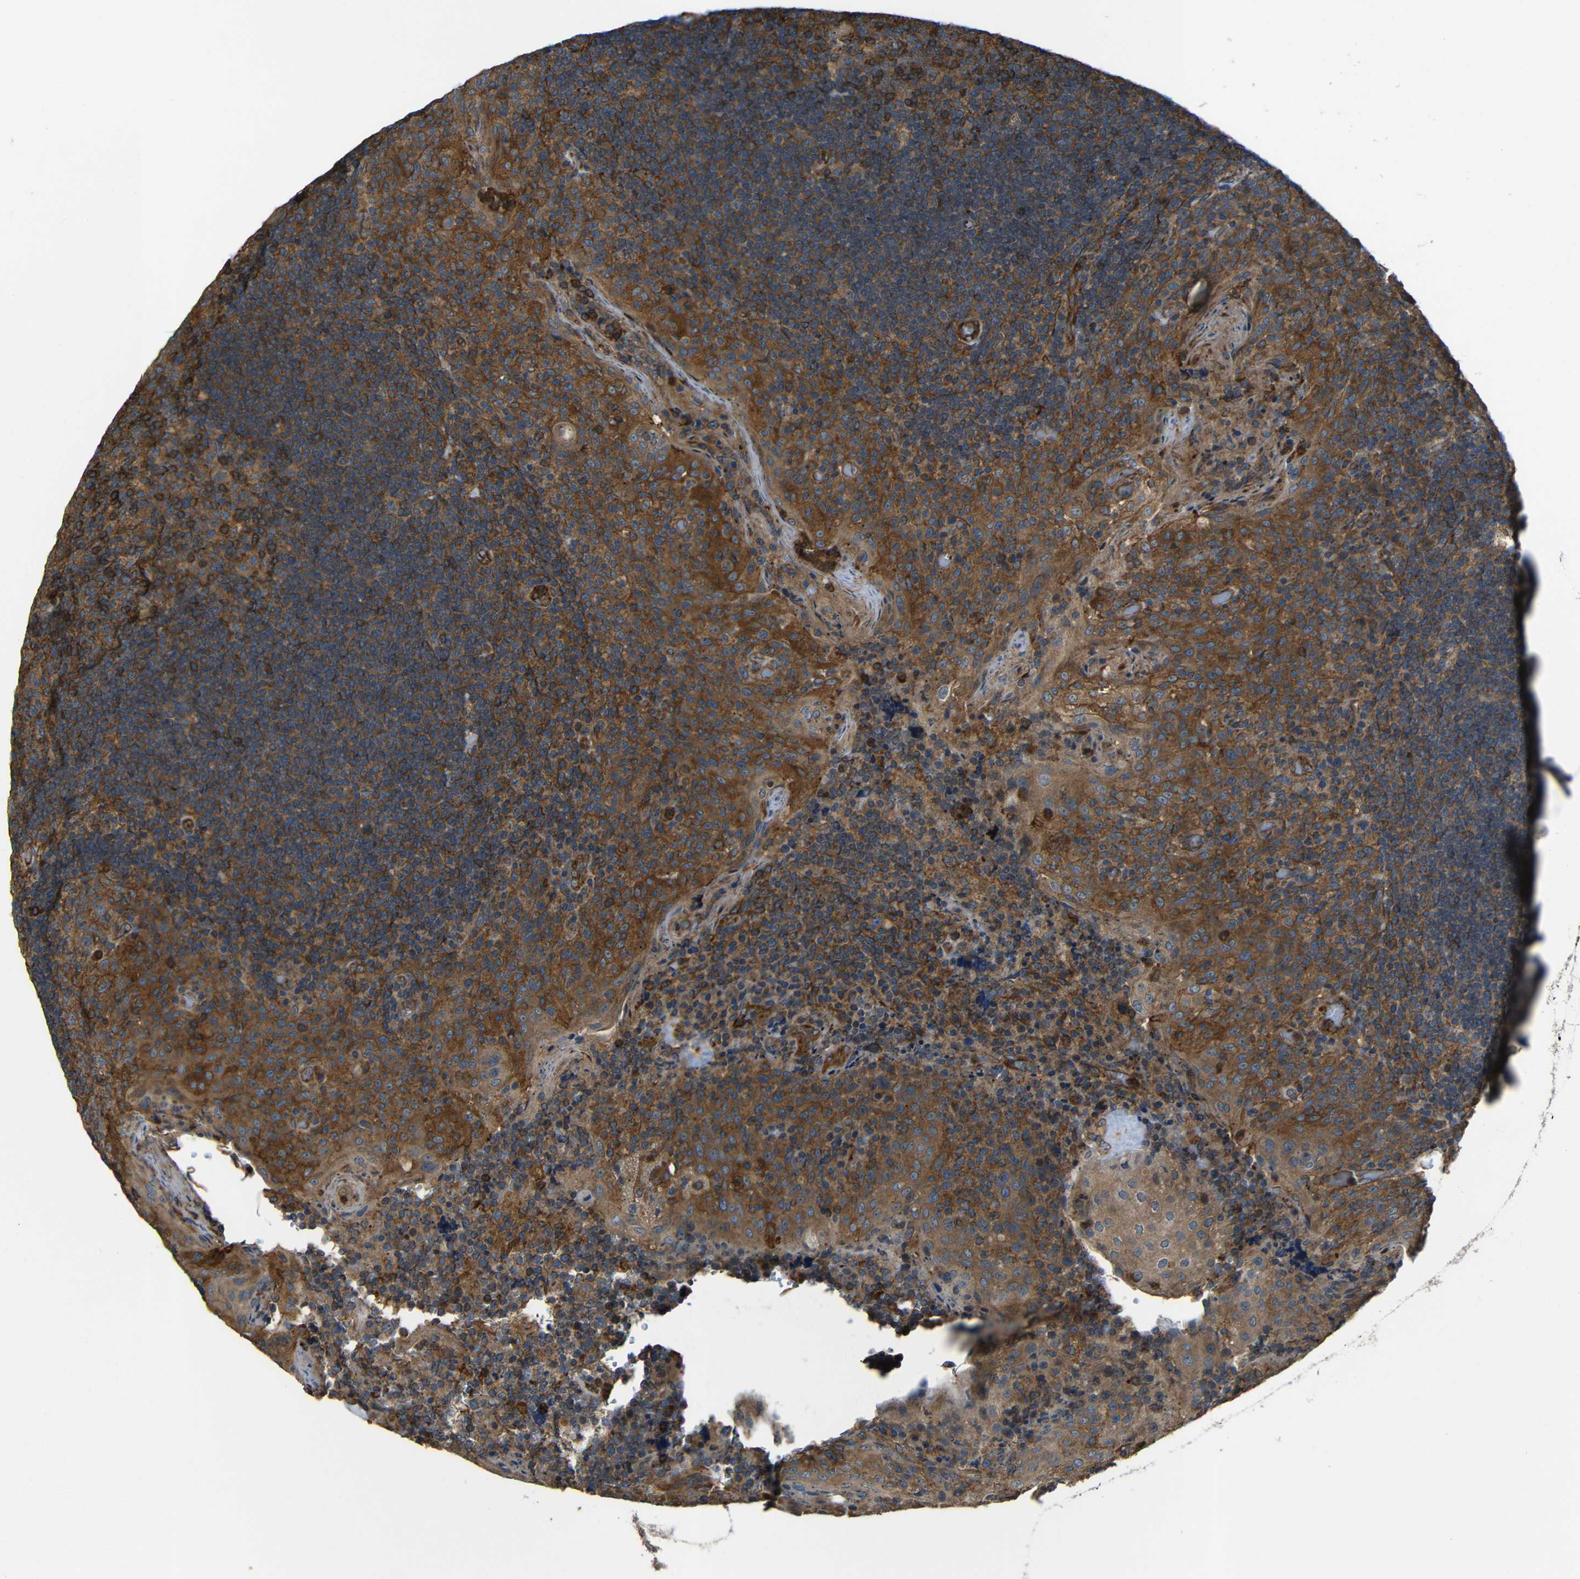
{"staining": {"intensity": "strong", "quantity": "25%-75%", "location": "cytoplasmic/membranous"}, "tissue": "tonsil", "cell_type": "Germinal center cells", "image_type": "normal", "snomed": [{"axis": "morphology", "description": "Normal tissue, NOS"}, {"axis": "topography", "description": "Tonsil"}], "caption": "High-power microscopy captured an IHC micrograph of normal tonsil, revealing strong cytoplasmic/membranous positivity in approximately 25%-75% of germinal center cells. Nuclei are stained in blue.", "gene": "PTCH1", "patient": {"sex": "male", "age": 17}}